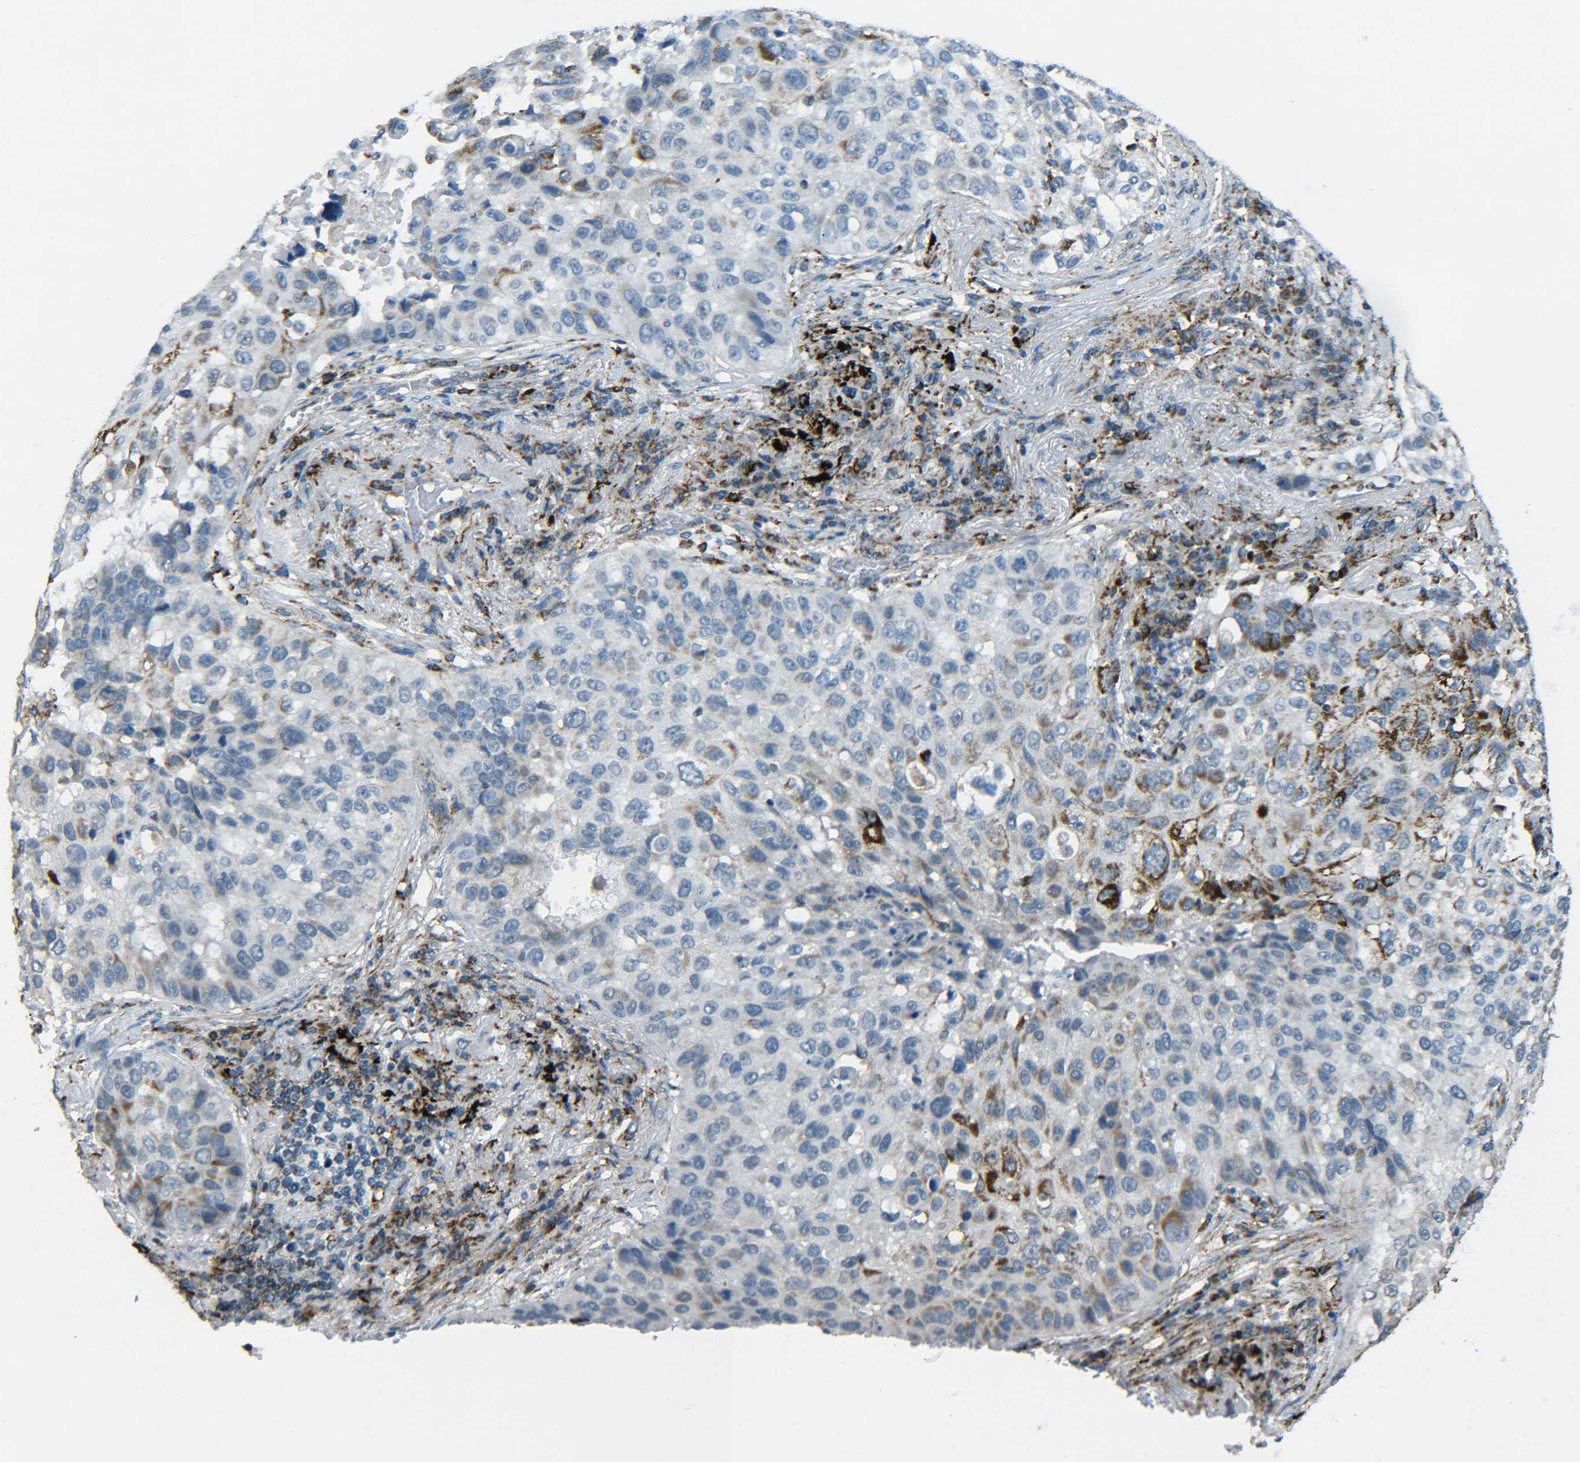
{"staining": {"intensity": "moderate", "quantity": "<25%", "location": "cytoplasmic/membranous"}, "tissue": "lung cancer", "cell_type": "Tumor cells", "image_type": "cancer", "snomed": [{"axis": "morphology", "description": "Squamous cell carcinoma, NOS"}, {"axis": "topography", "description": "Lung"}], "caption": "Lung cancer (squamous cell carcinoma) was stained to show a protein in brown. There is low levels of moderate cytoplasmic/membranous expression in about <25% of tumor cells.", "gene": "CYB5R1", "patient": {"sex": "male", "age": 57}}